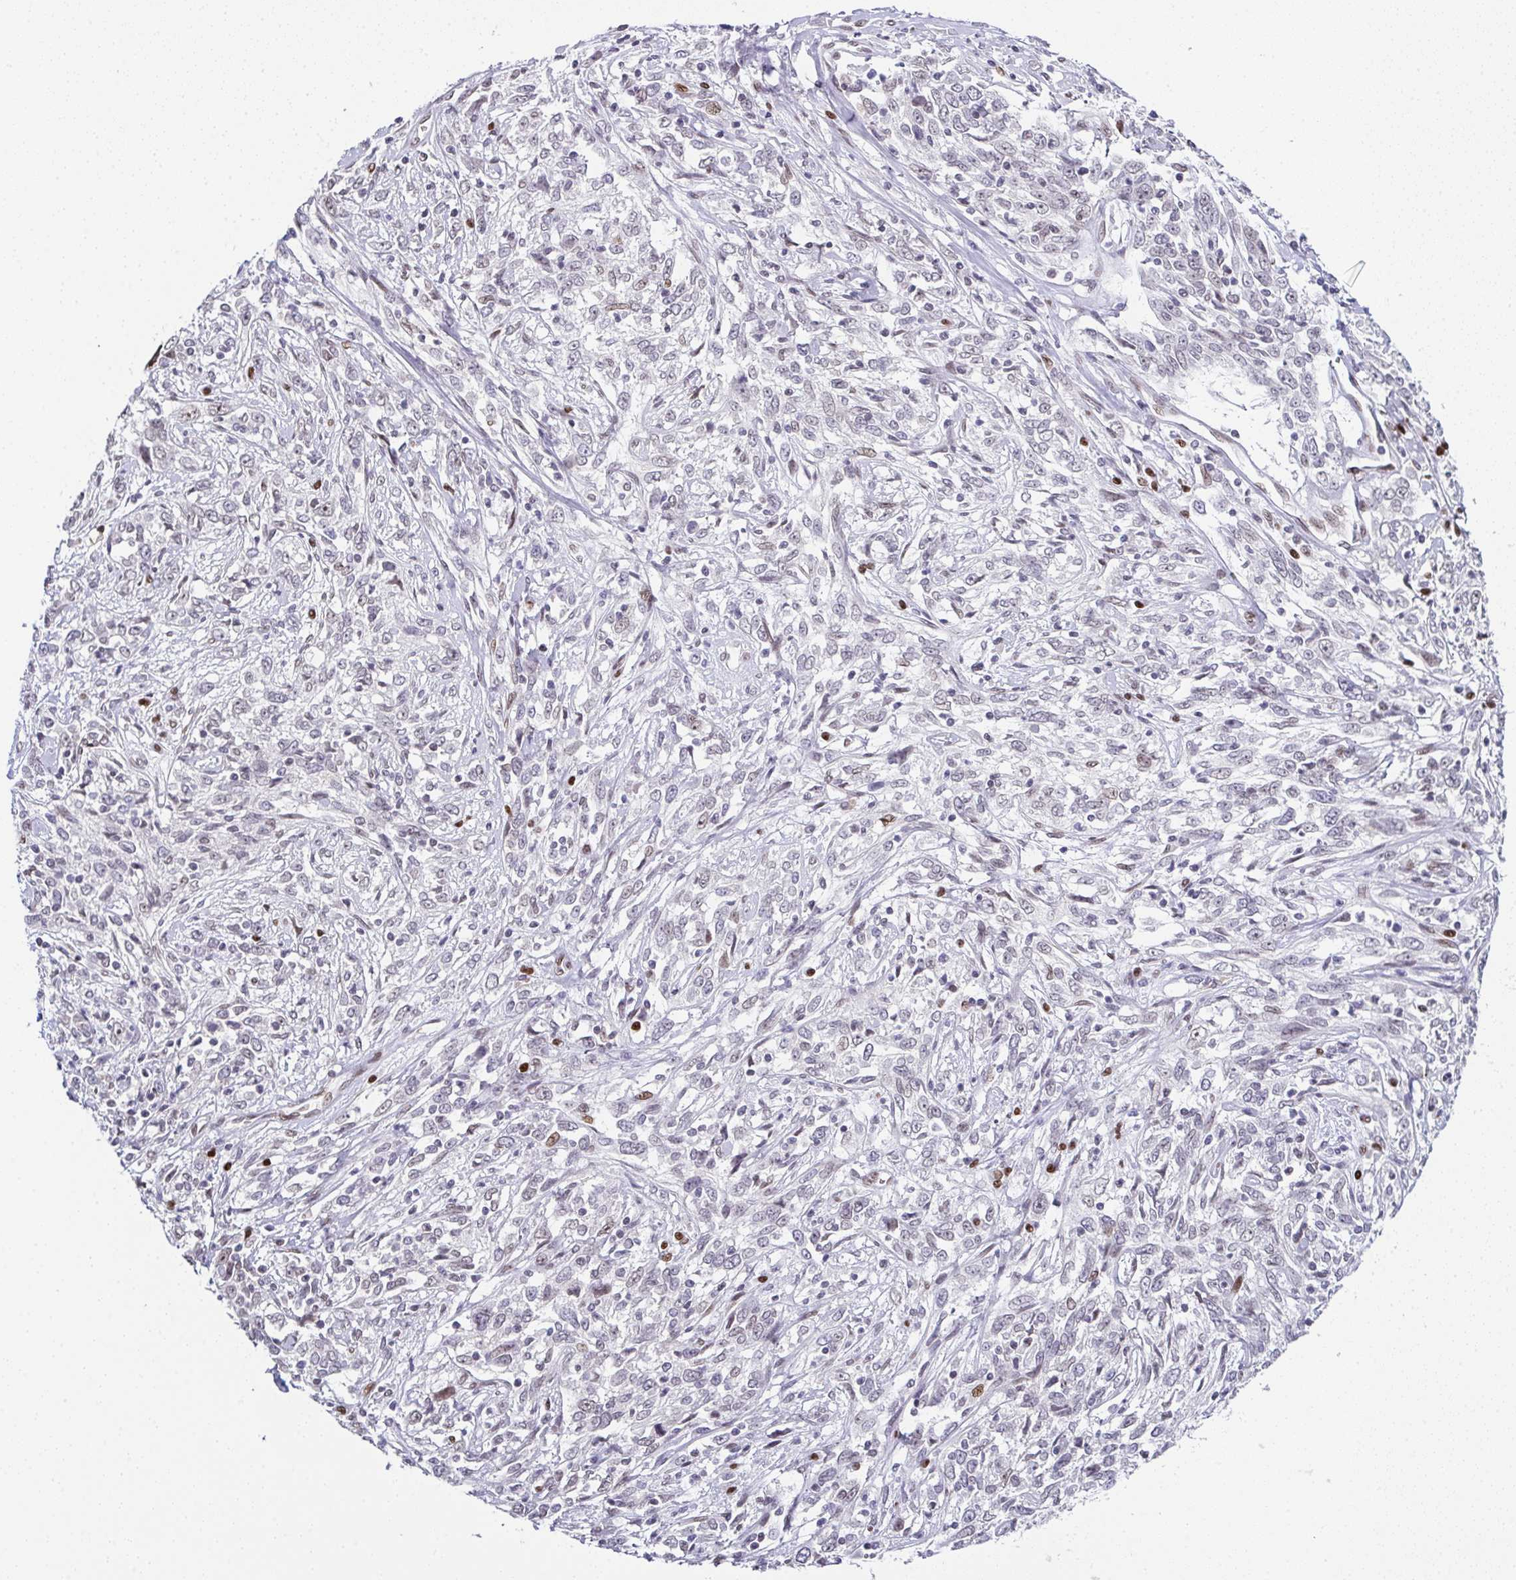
{"staining": {"intensity": "weak", "quantity": "25%-75%", "location": "nuclear"}, "tissue": "cervical cancer", "cell_type": "Tumor cells", "image_type": "cancer", "snomed": [{"axis": "morphology", "description": "Adenocarcinoma, NOS"}, {"axis": "topography", "description": "Cervix"}], "caption": "A brown stain shows weak nuclear positivity of a protein in human cervical cancer tumor cells.", "gene": "RB1", "patient": {"sex": "female", "age": 40}}